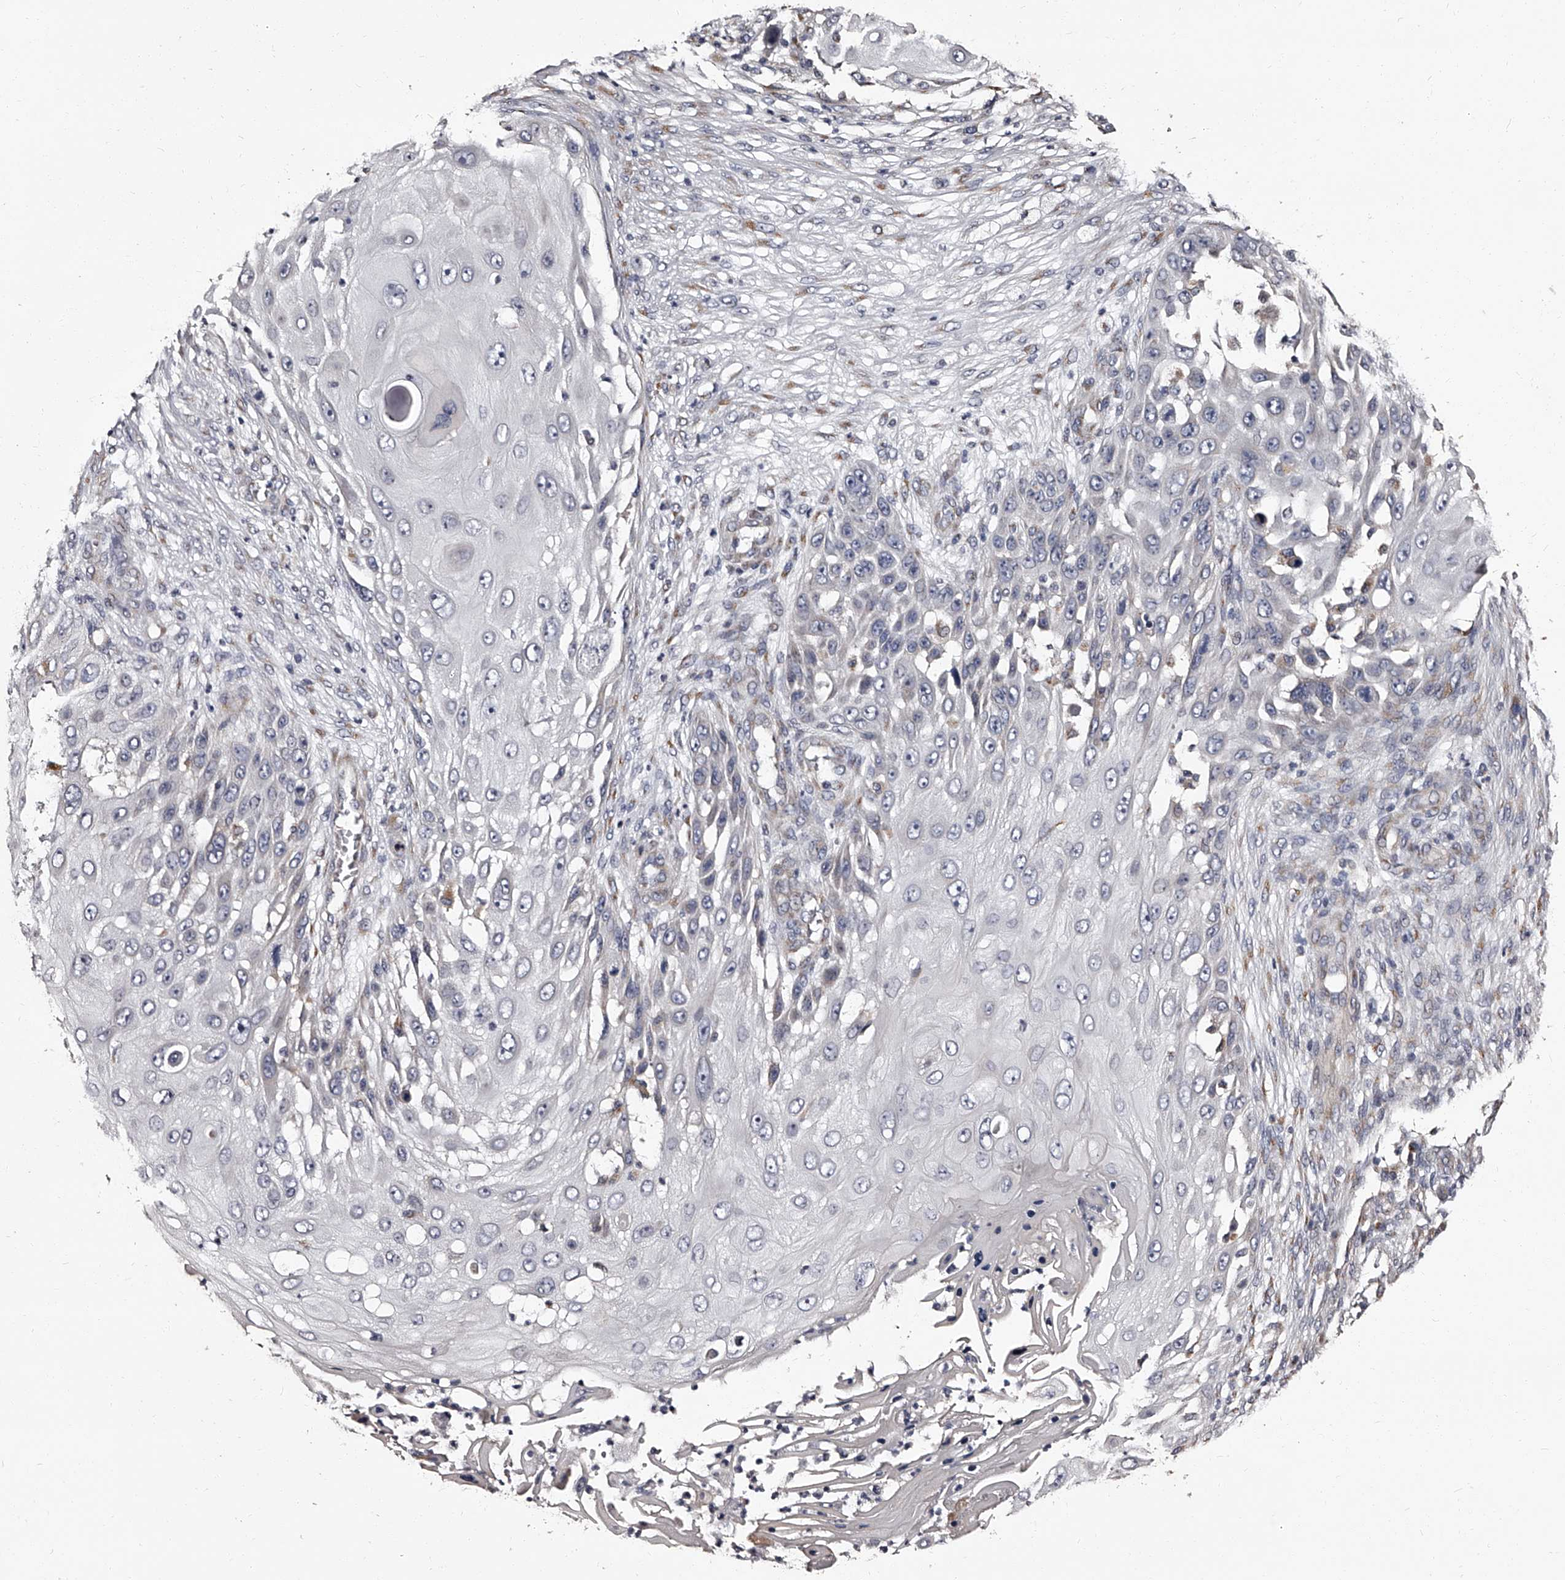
{"staining": {"intensity": "negative", "quantity": "none", "location": "none"}, "tissue": "skin cancer", "cell_type": "Tumor cells", "image_type": "cancer", "snomed": [{"axis": "morphology", "description": "Squamous cell carcinoma, NOS"}, {"axis": "topography", "description": "Skin"}], "caption": "Photomicrograph shows no protein staining in tumor cells of skin cancer tissue. Nuclei are stained in blue.", "gene": "RSC1A1", "patient": {"sex": "female", "age": 44}}